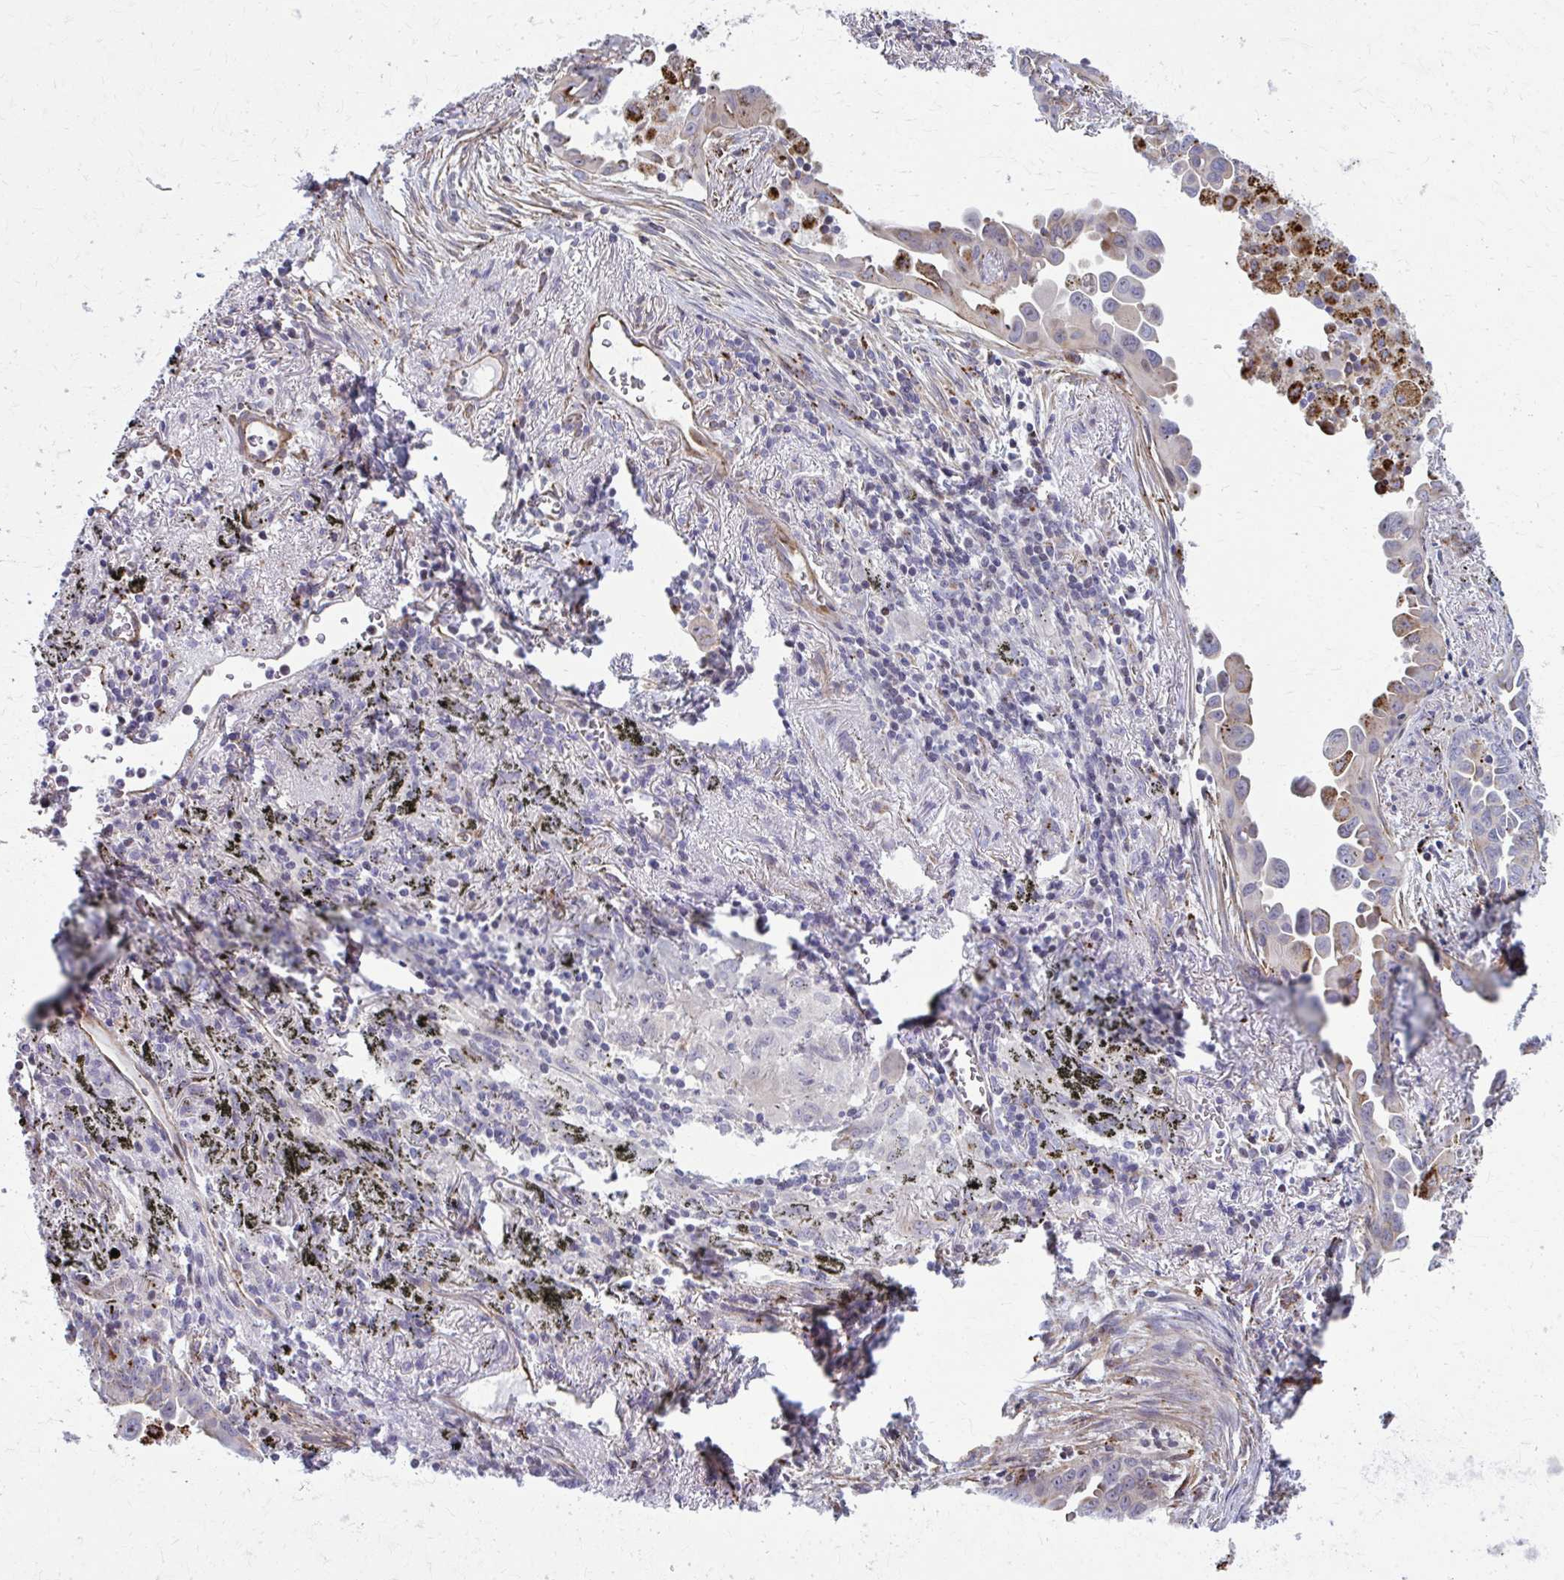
{"staining": {"intensity": "moderate", "quantity": "<25%", "location": "cytoplasmic/membranous"}, "tissue": "lung cancer", "cell_type": "Tumor cells", "image_type": "cancer", "snomed": [{"axis": "morphology", "description": "Adenocarcinoma, NOS"}, {"axis": "topography", "description": "Lung"}], "caption": "There is low levels of moderate cytoplasmic/membranous staining in tumor cells of lung adenocarcinoma, as demonstrated by immunohistochemical staining (brown color).", "gene": "LRRC4B", "patient": {"sex": "male", "age": 68}}